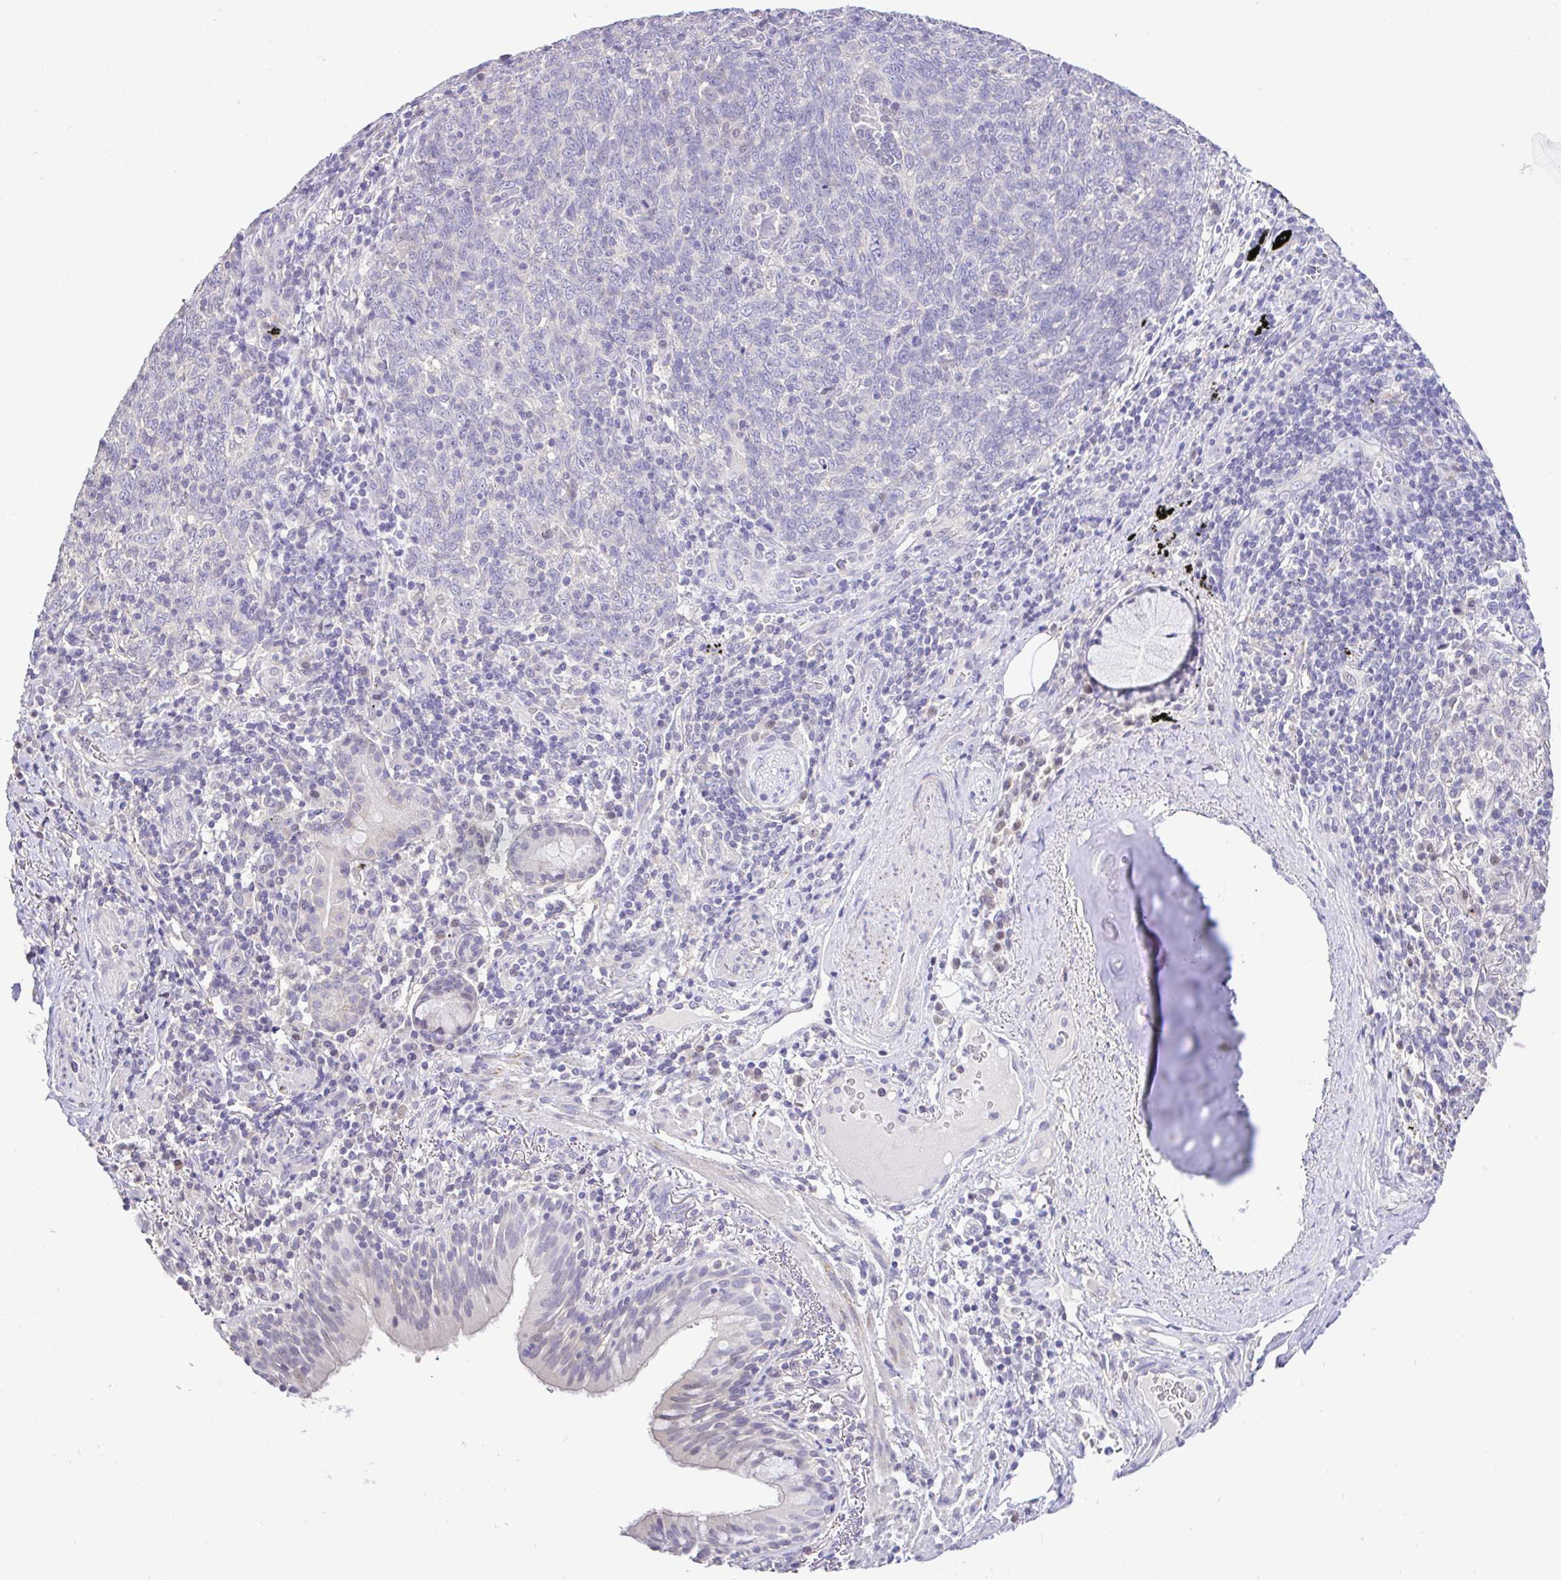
{"staining": {"intensity": "negative", "quantity": "none", "location": "none"}, "tissue": "lung cancer", "cell_type": "Tumor cells", "image_type": "cancer", "snomed": [{"axis": "morphology", "description": "Squamous cell carcinoma, NOS"}, {"axis": "topography", "description": "Lung"}], "caption": "This photomicrograph is of lung cancer stained with IHC to label a protein in brown with the nuclei are counter-stained blue. There is no positivity in tumor cells.", "gene": "CTU1", "patient": {"sex": "female", "age": 72}}